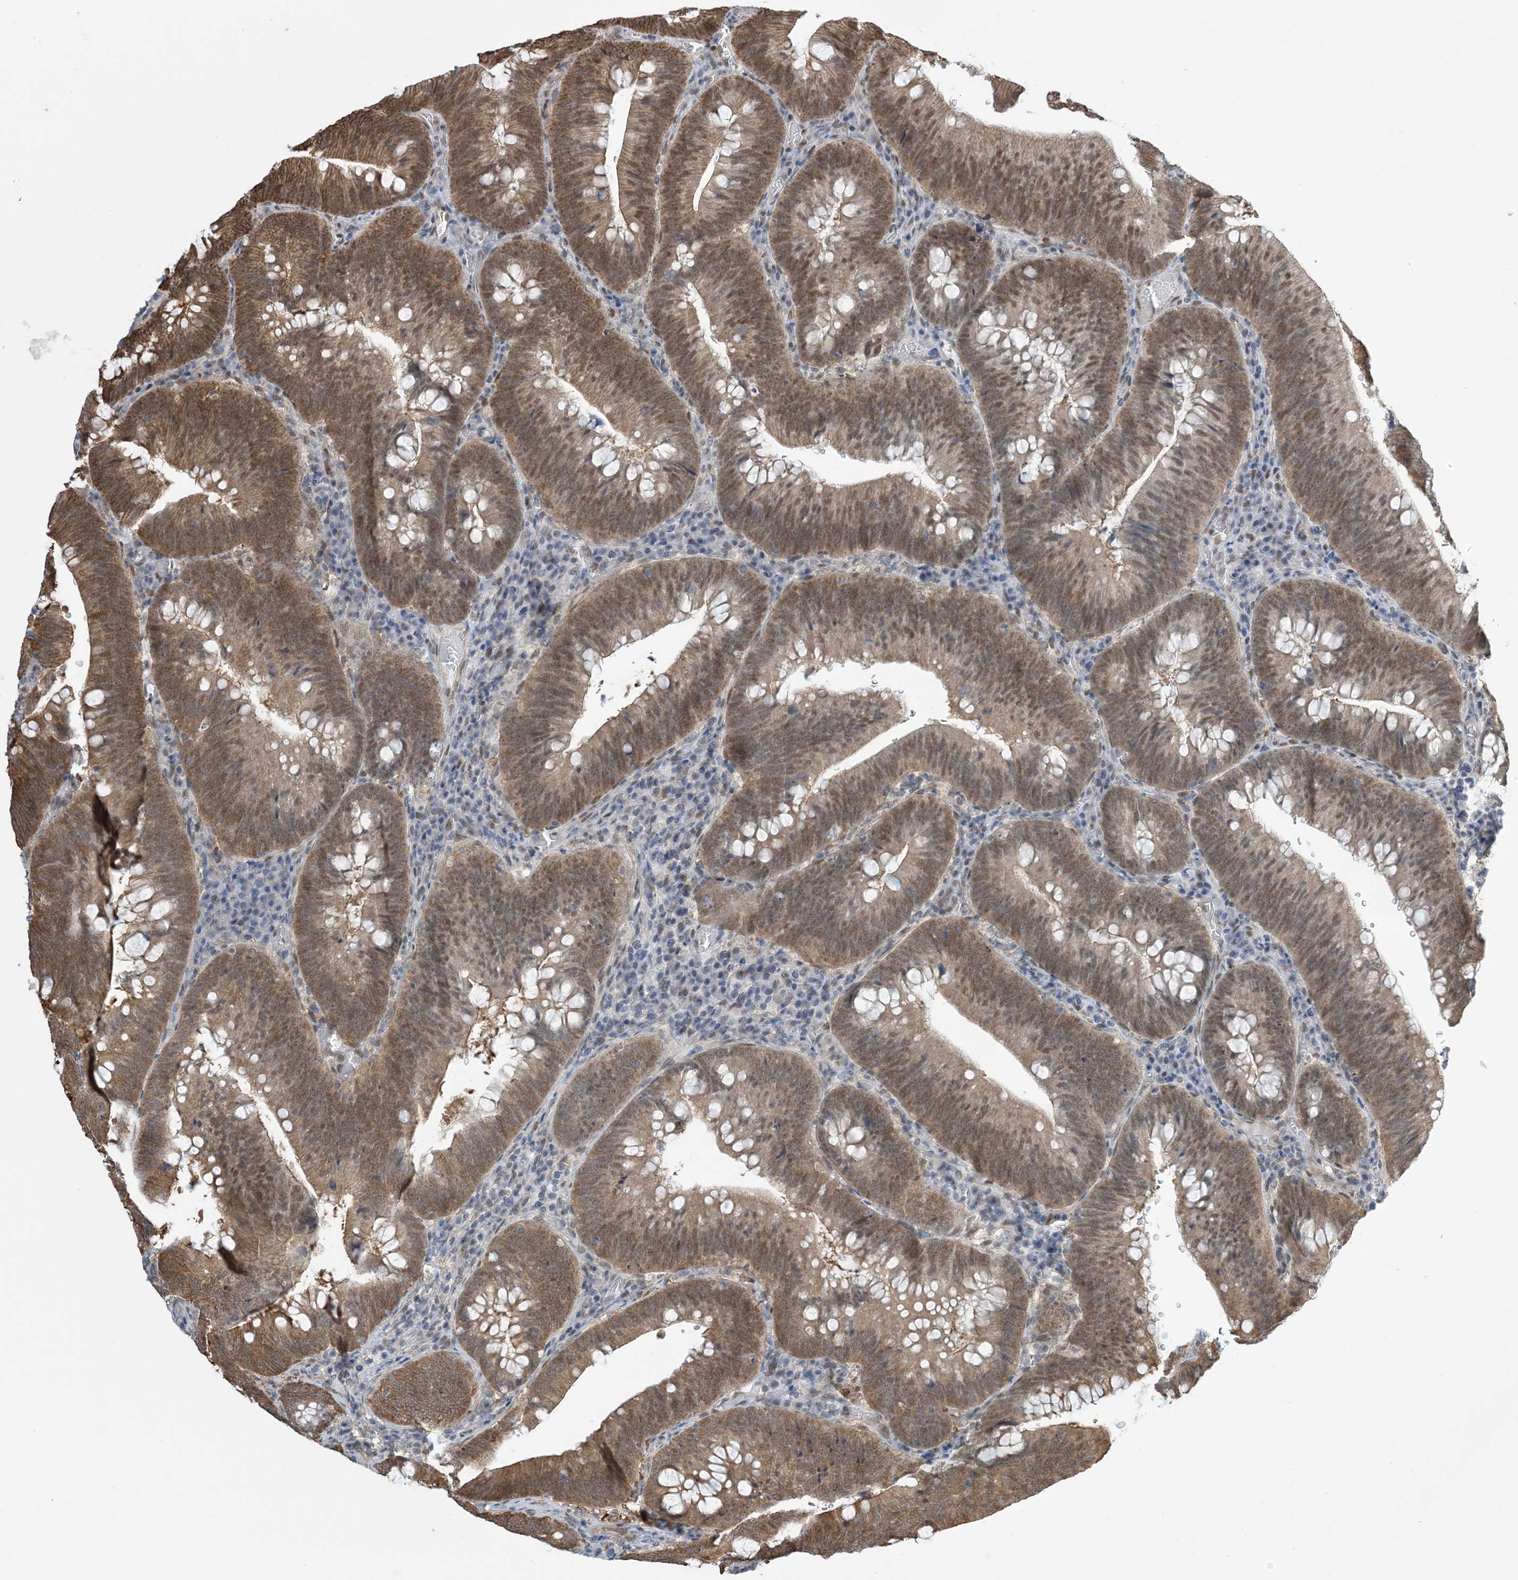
{"staining": {"intensity": "moderate", "quantity": "25%-75%", "location": "cytoplasmic/membranous,nuclear"}, "tissue": "colorectal cancer", "cell_type": "Tumor cells", "image_type": "cancer", "snomed": [{"axis": "morphology", "description": "Normal tissue, NOS"}, {"axis": "topography", "description": "Colon"}], "caption": "A high-resolution photomicrograph shows immunohistochemistry staining of colorectal cancer, which shows moderate cytoplasmic/membranous and nuclear staining in approximately 25%-75% of tumor cells.", "gene": "ZNF8", "patient": {"sex": "female", "age": 82}}